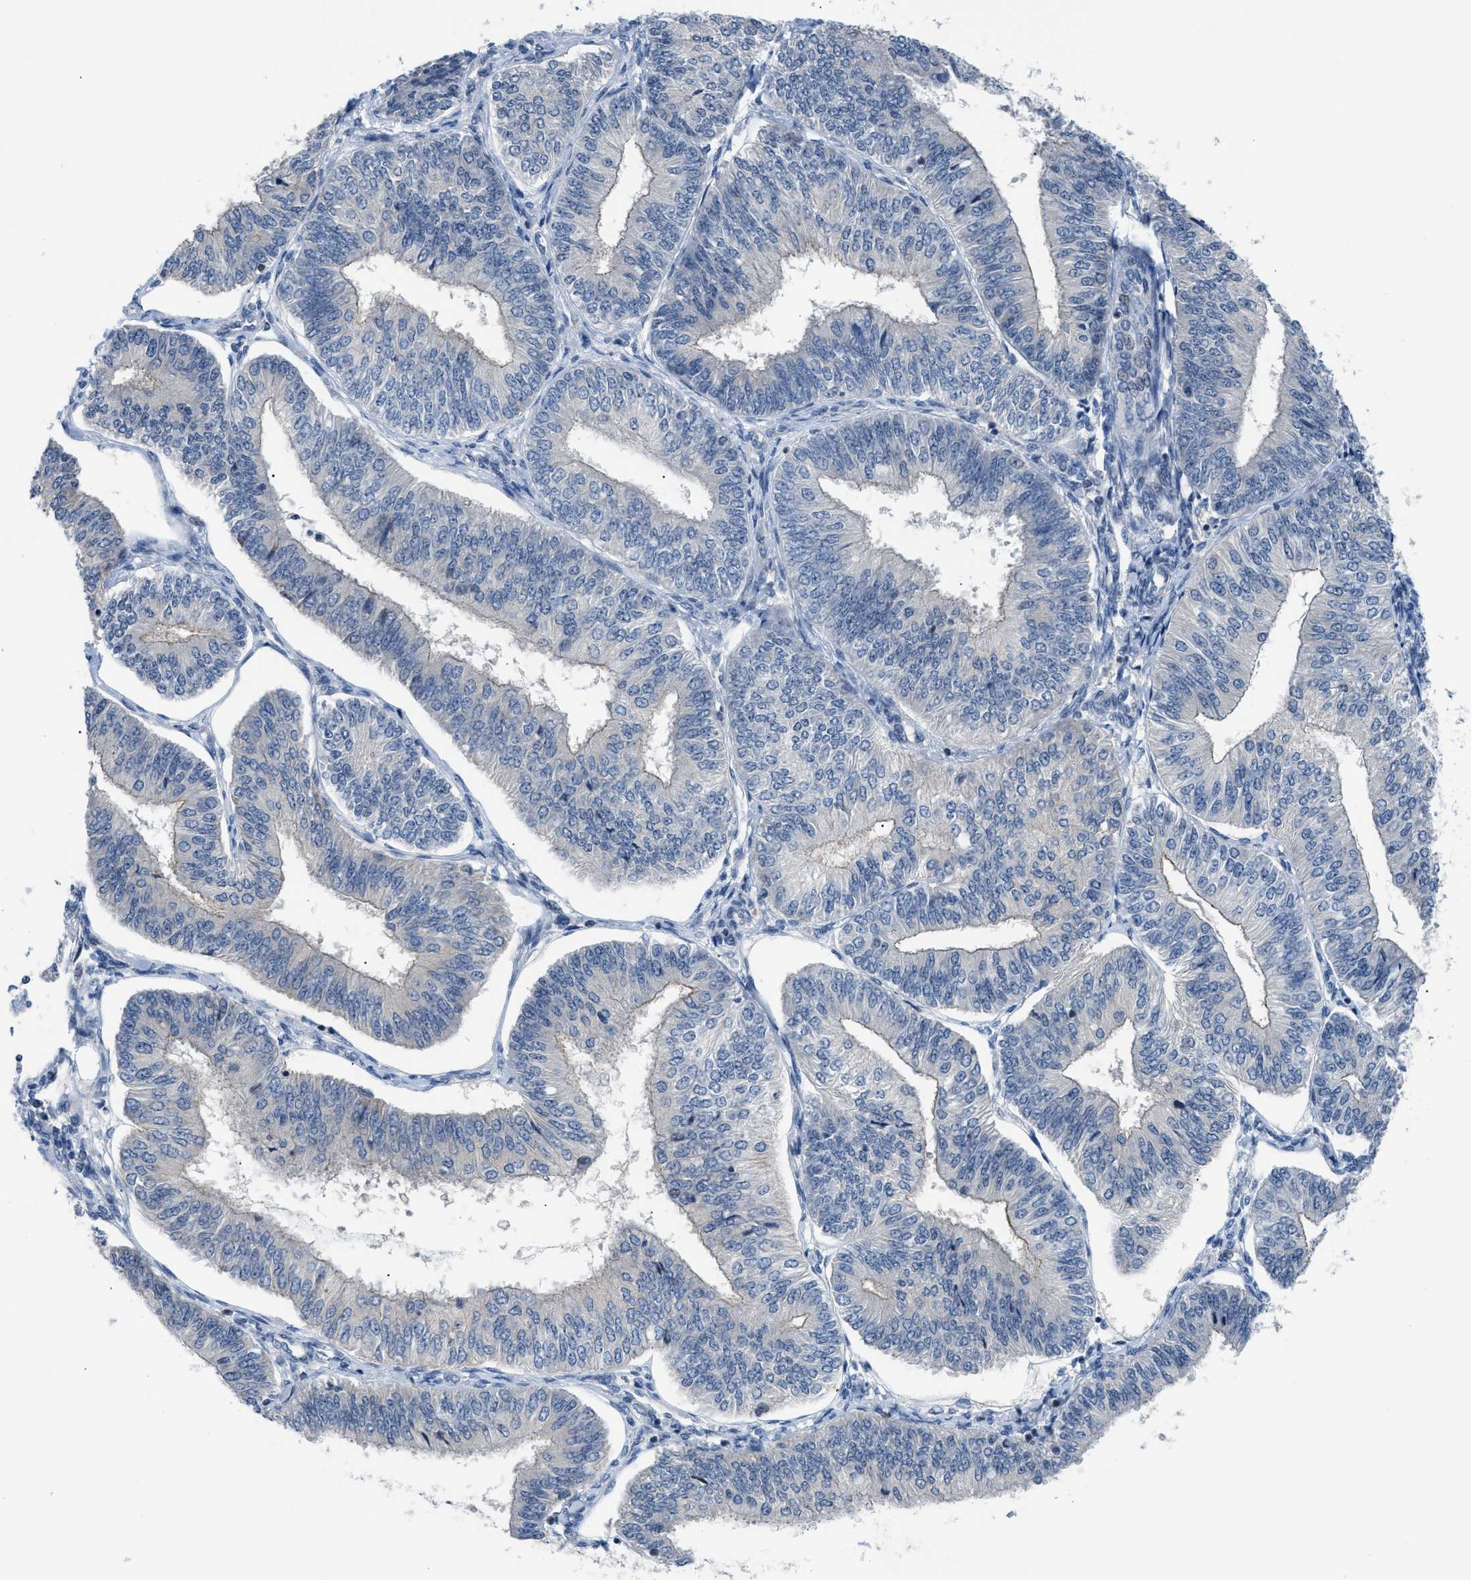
{"staining": {"intensity": "negative", "quantity": "none", "location": "none"}, "tissue": "endometrial cancer", "cell_type": "Tumor cells", "image_type": "cancer", "snomed": [{"axis": "morphology", "description": "Adenocarcinoma, NOS"}, {"axis": "topography", "description": "Endometrium"}], "caption": "A high-resolution image shows immunohistochemistry (IHC) staining of endometrial cancer (adenocarcinoma), which demonstrates no significant staining in tumor cells.", "gene": "FDCSP", "patient": {"sex": "female", "age": 58}}